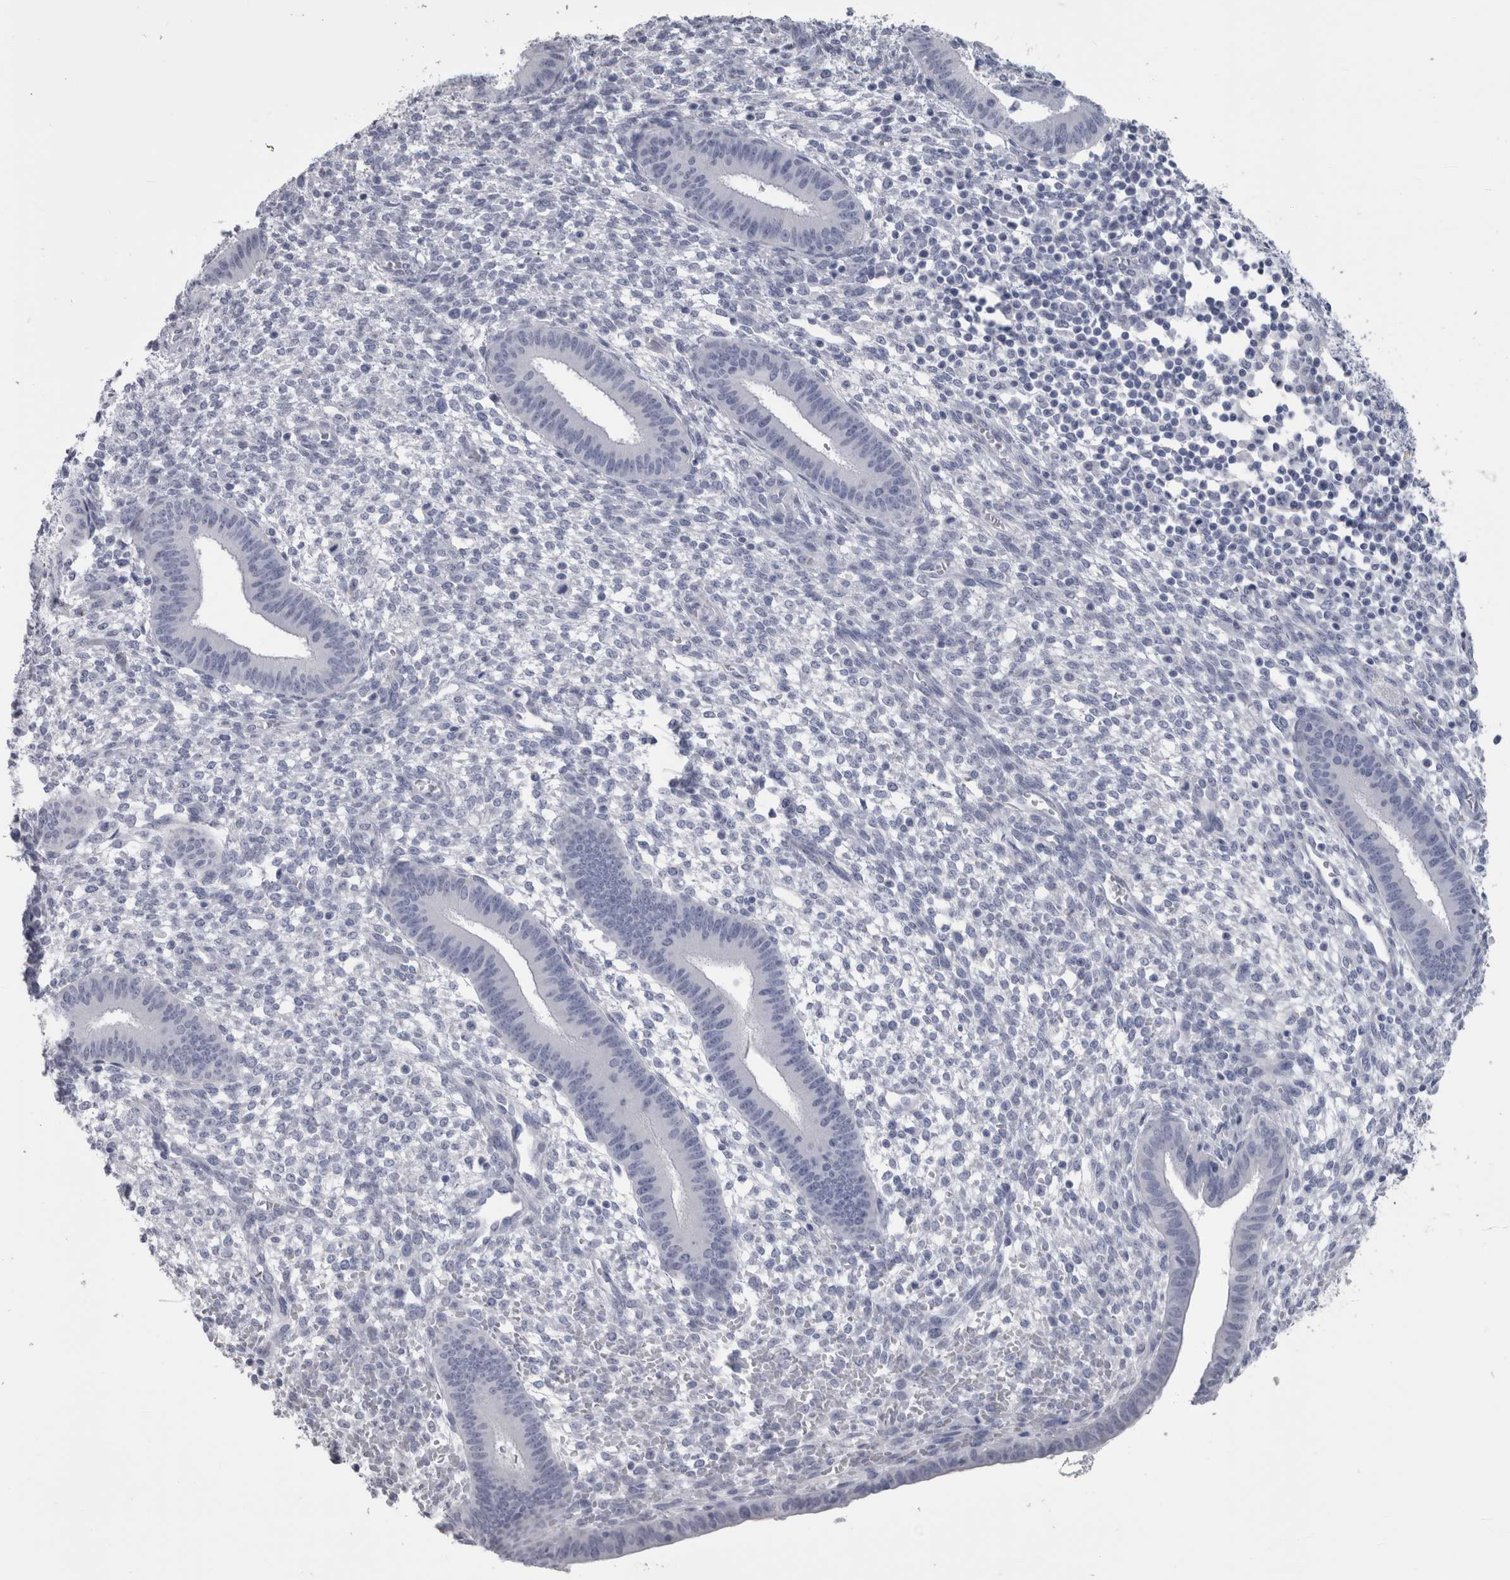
{"staining": {"intensity": "negative", "quantity": "none", "location": "none"}, "tissue": "endometrium", "cell_type": "Cells in endometrial stroma", "image_type": "normal", "snomed": [{"axis": "morphology", "description": "Normal tissue, NOS"}, {"axis": "topography", "description": "Endometrium"}], "caption": "Human endometrium stained for a protein using immunohistochemistry shows no positivity in cells in endometrial stroma.", "gene": "PTH", "patient": {"sex": "female", "age": 46}}